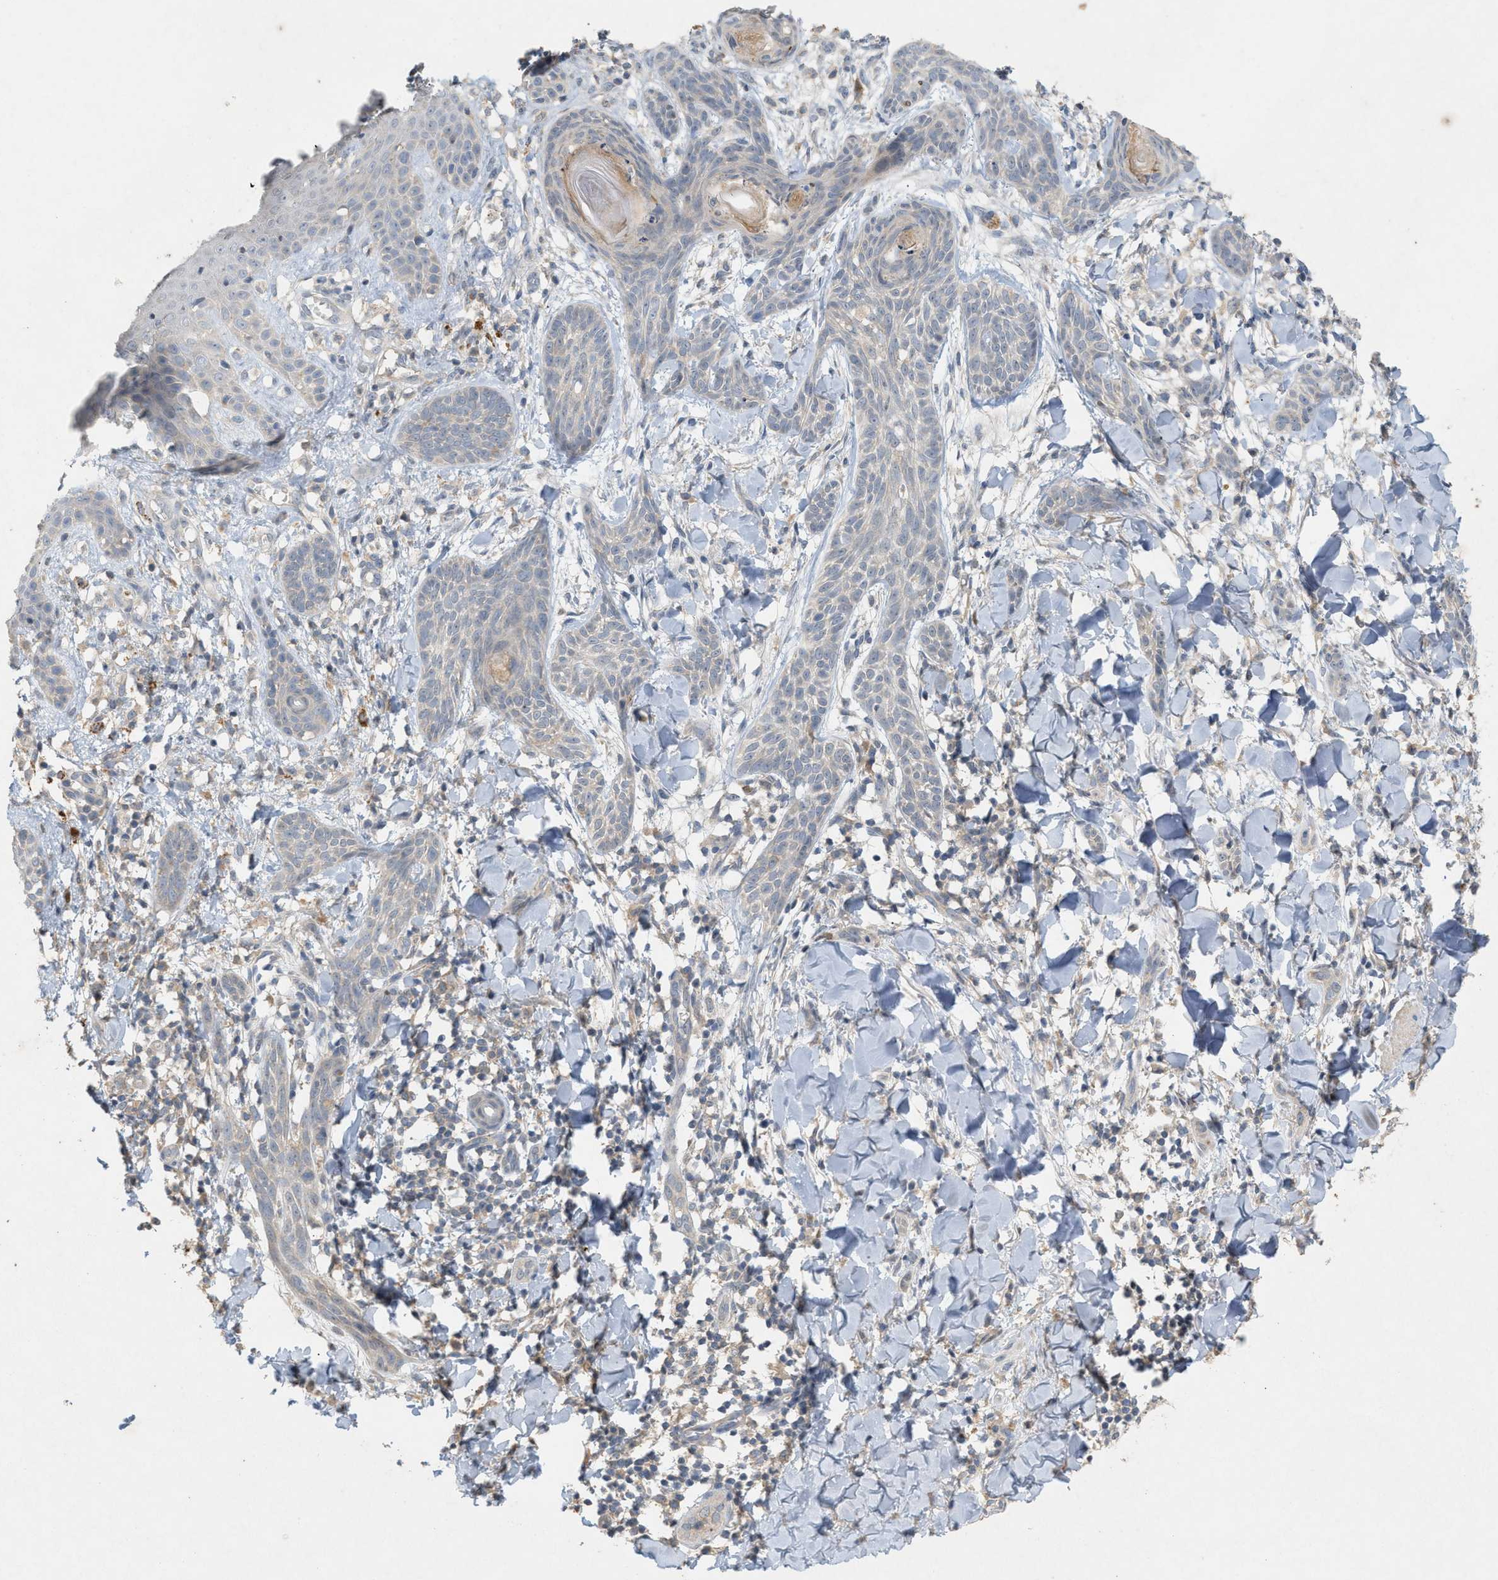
{"staining": {"intensity": "negative", "quantity": "none", "location": "none"}, "tissue": "skin cancer", "cell_type": "Tumor cells", "image_type": "cancer", "snomed": [{"axis": "morphology", "description": "Basal cell carcinoma"}, {"axis": "topography", "description": "Skin"}], "caption": "Immunohistochemistry (IHC) of skin cancer (basal cell carcinoma) demonstrates no expression in tumor cells. (DAB IHC with hematoxylin counter stain).", "gene": "DCAF7", "patient": {"sex": "female", "age": 59}}